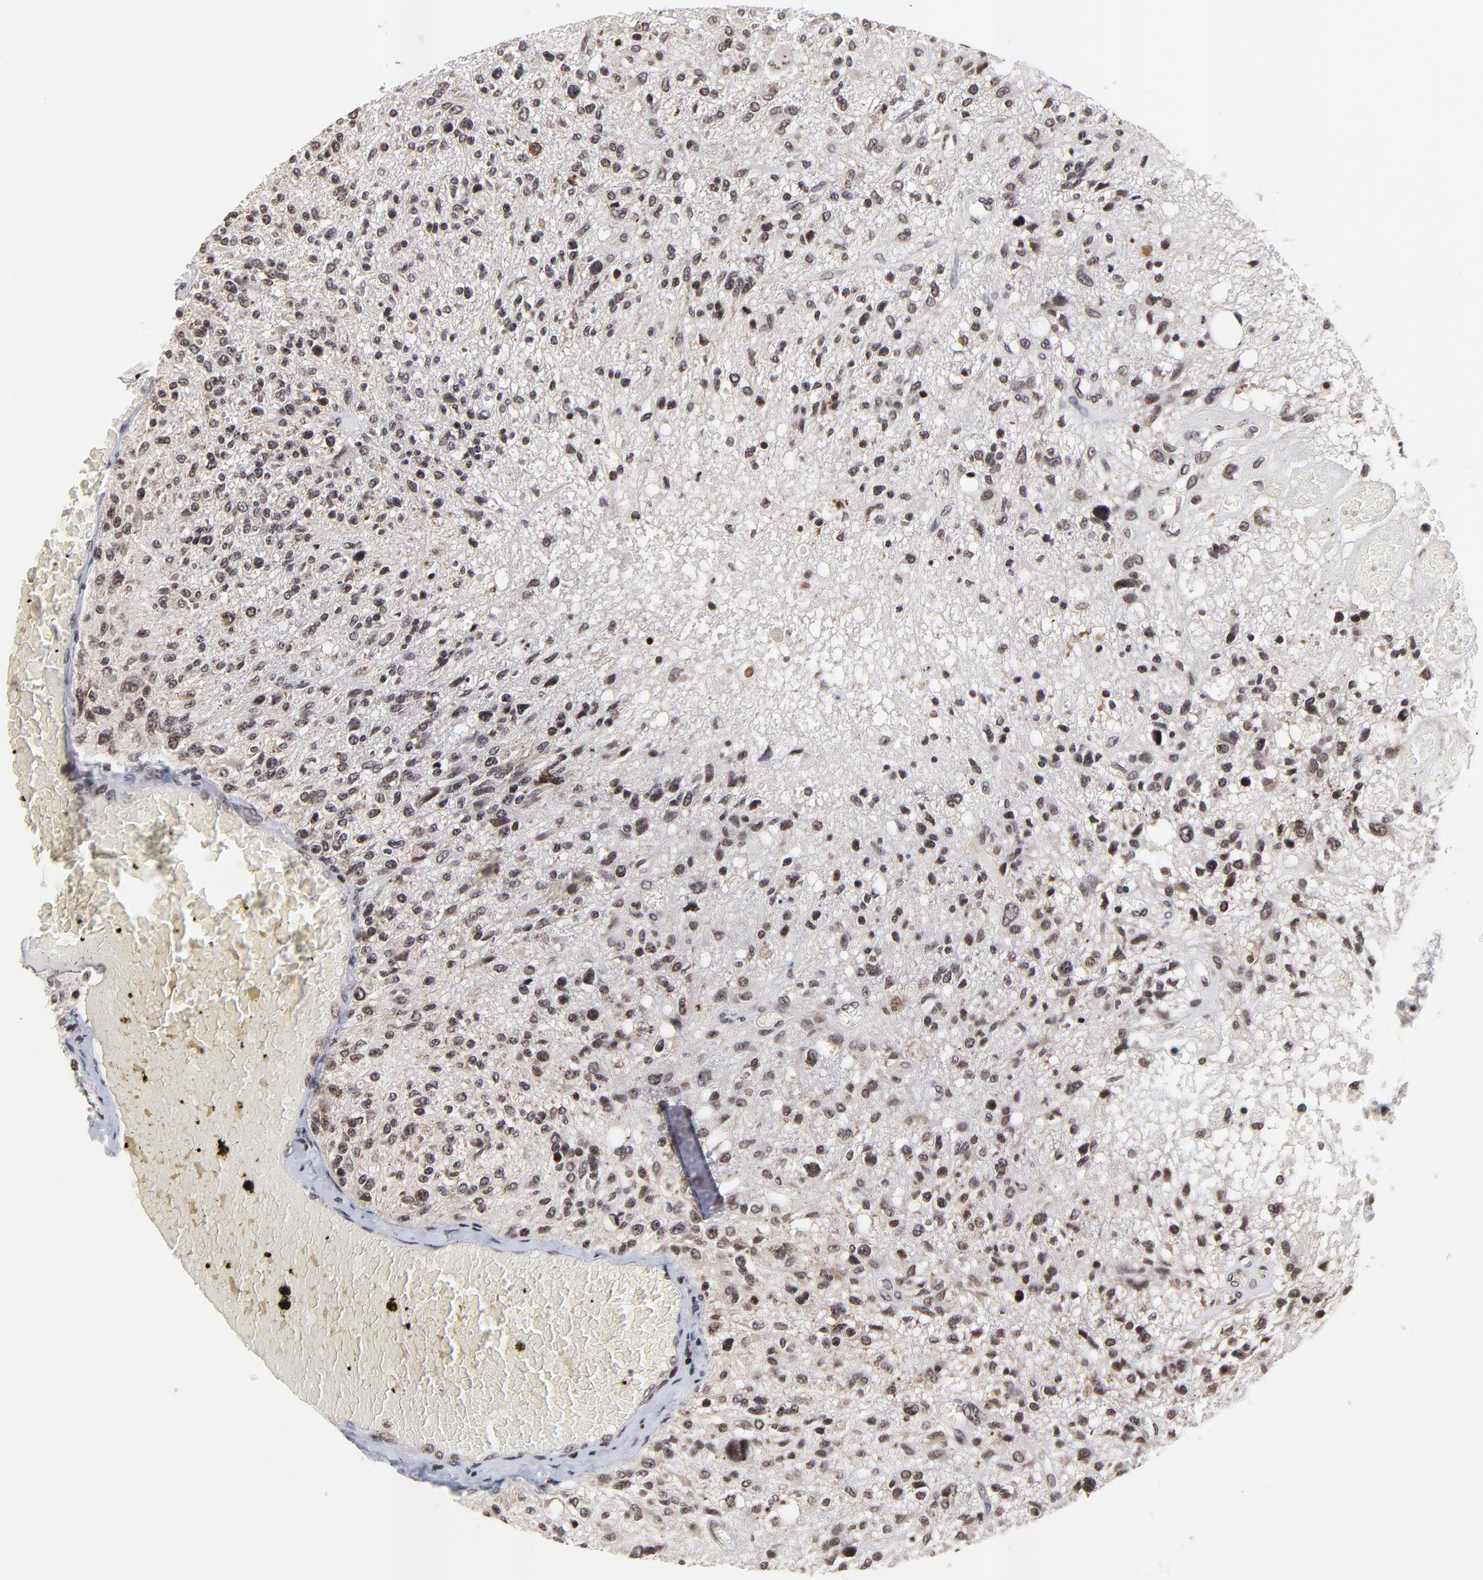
{"staining": {"intensity": "moderate", "quantity": ">75%", "location": "nuclear"}, "tissue": "glioma", "cell_type": "Tumor cells", "image_type": "cancer", "snomed": [{"axis": "morphology", "description": "Glioma, malignant, High grade"}, {"axis": "topography", "description": "Cerebral cortex"}], "caption": "Immunohistochemistry image of neoplastic tissue: glioma stained using IHC reveals medium levels of moderate protein expression localized specifically in the nuclear of tumor cells, appearing as a nuclear brown color.", "gene": "ZNF777", "patient": {"sex": "male", "age": 76}}